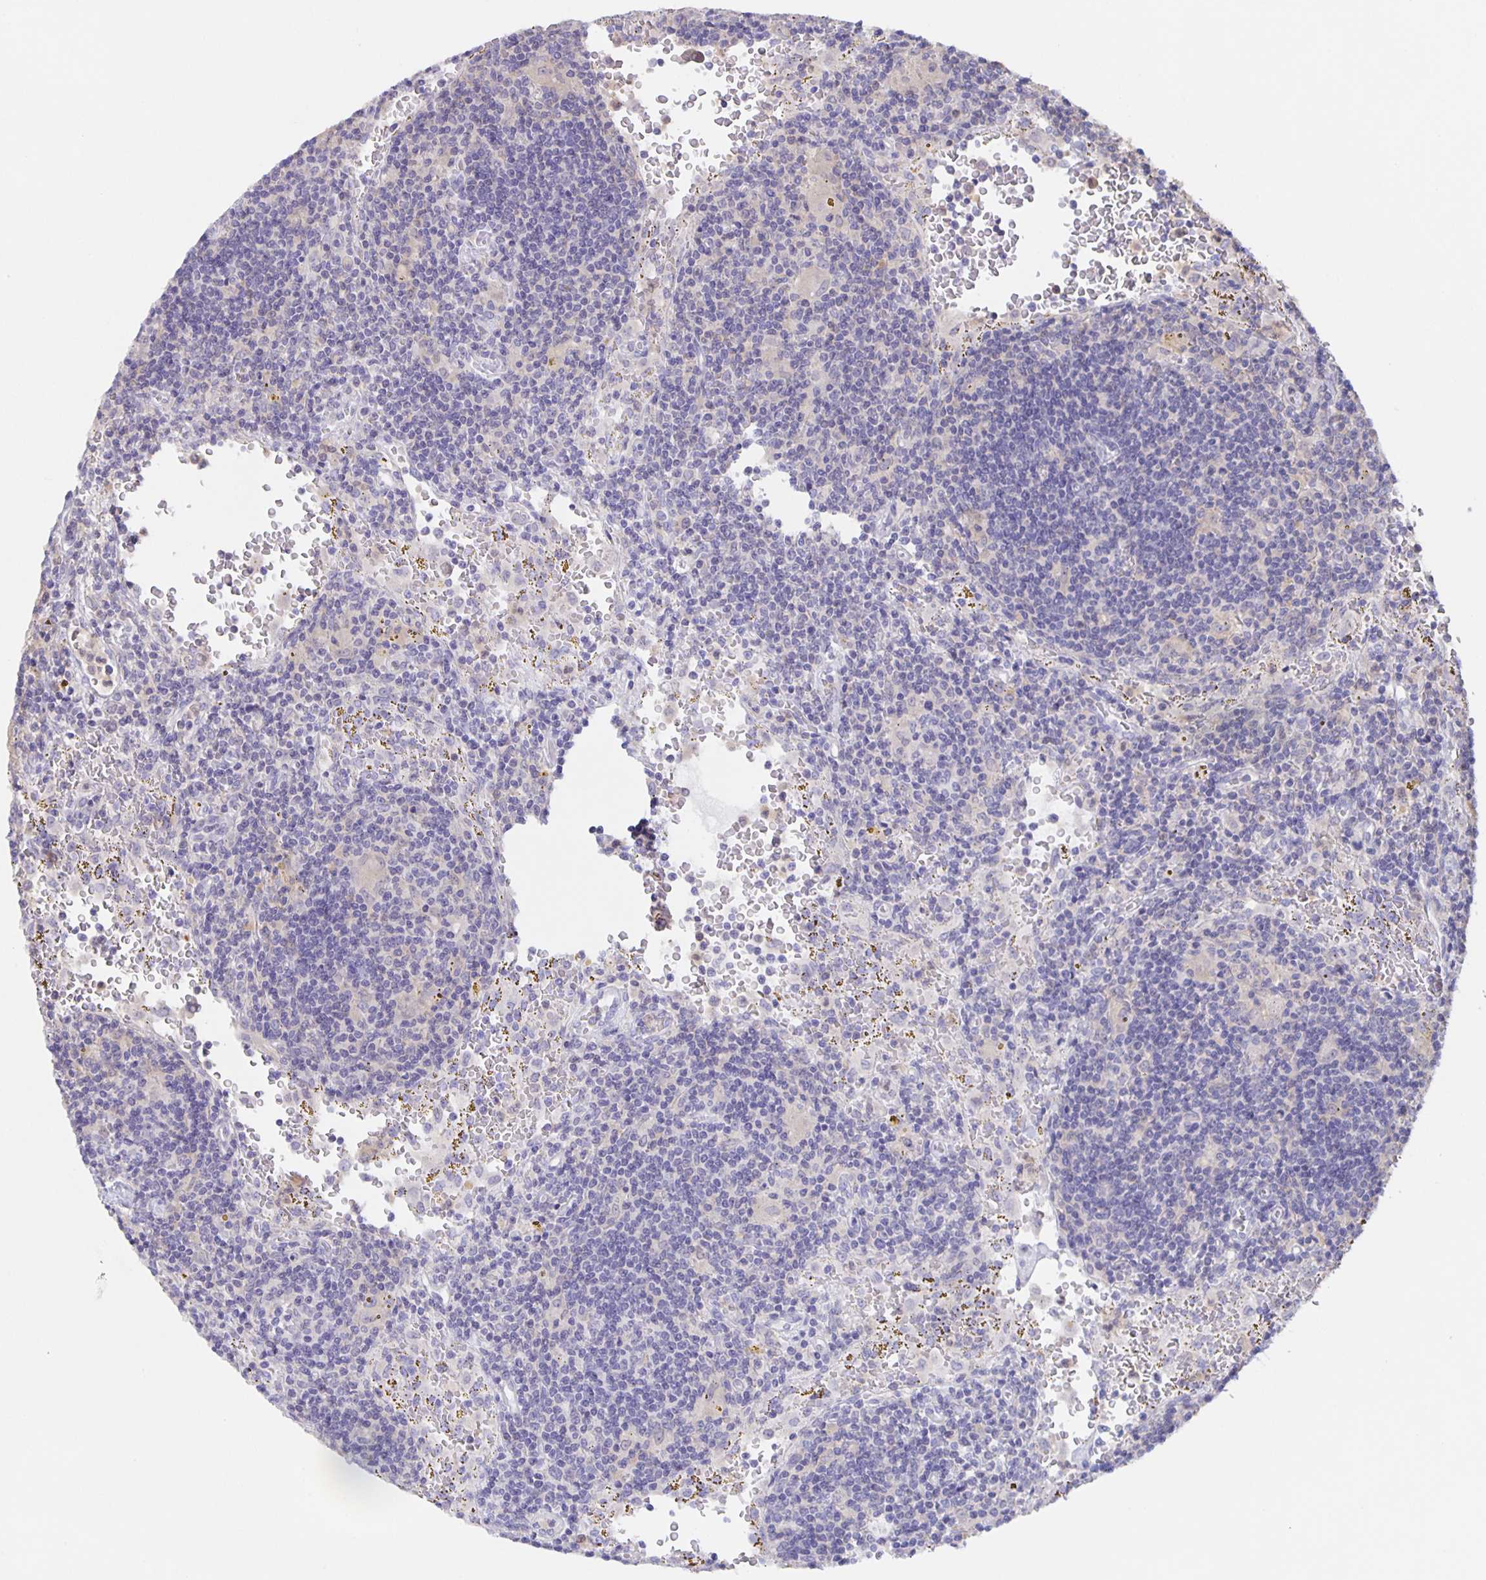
{"staining": {"intensity": "negative", "quantity": "none", "location": "none"}, "tissue": "lymphoma", "cell_type": "Tumor cells", "image_type": "cancer", "snomed": [{"axis": "morphology", "description": "Malignant lymphoma, non-Hodgkin's type, Low grade"}, {"axis": "topography", "description": "Spleen"}], "caption": "An immunohistochemistry (IHC) image of lymphoma is shown. There is no staining in tumor cells of lymphoma. (DAB immunohistochemistry visualized using brightfield microscopy, high magnification).", "gene": "MARCHF6", "patient": {"sex": "female", "age": 70}}